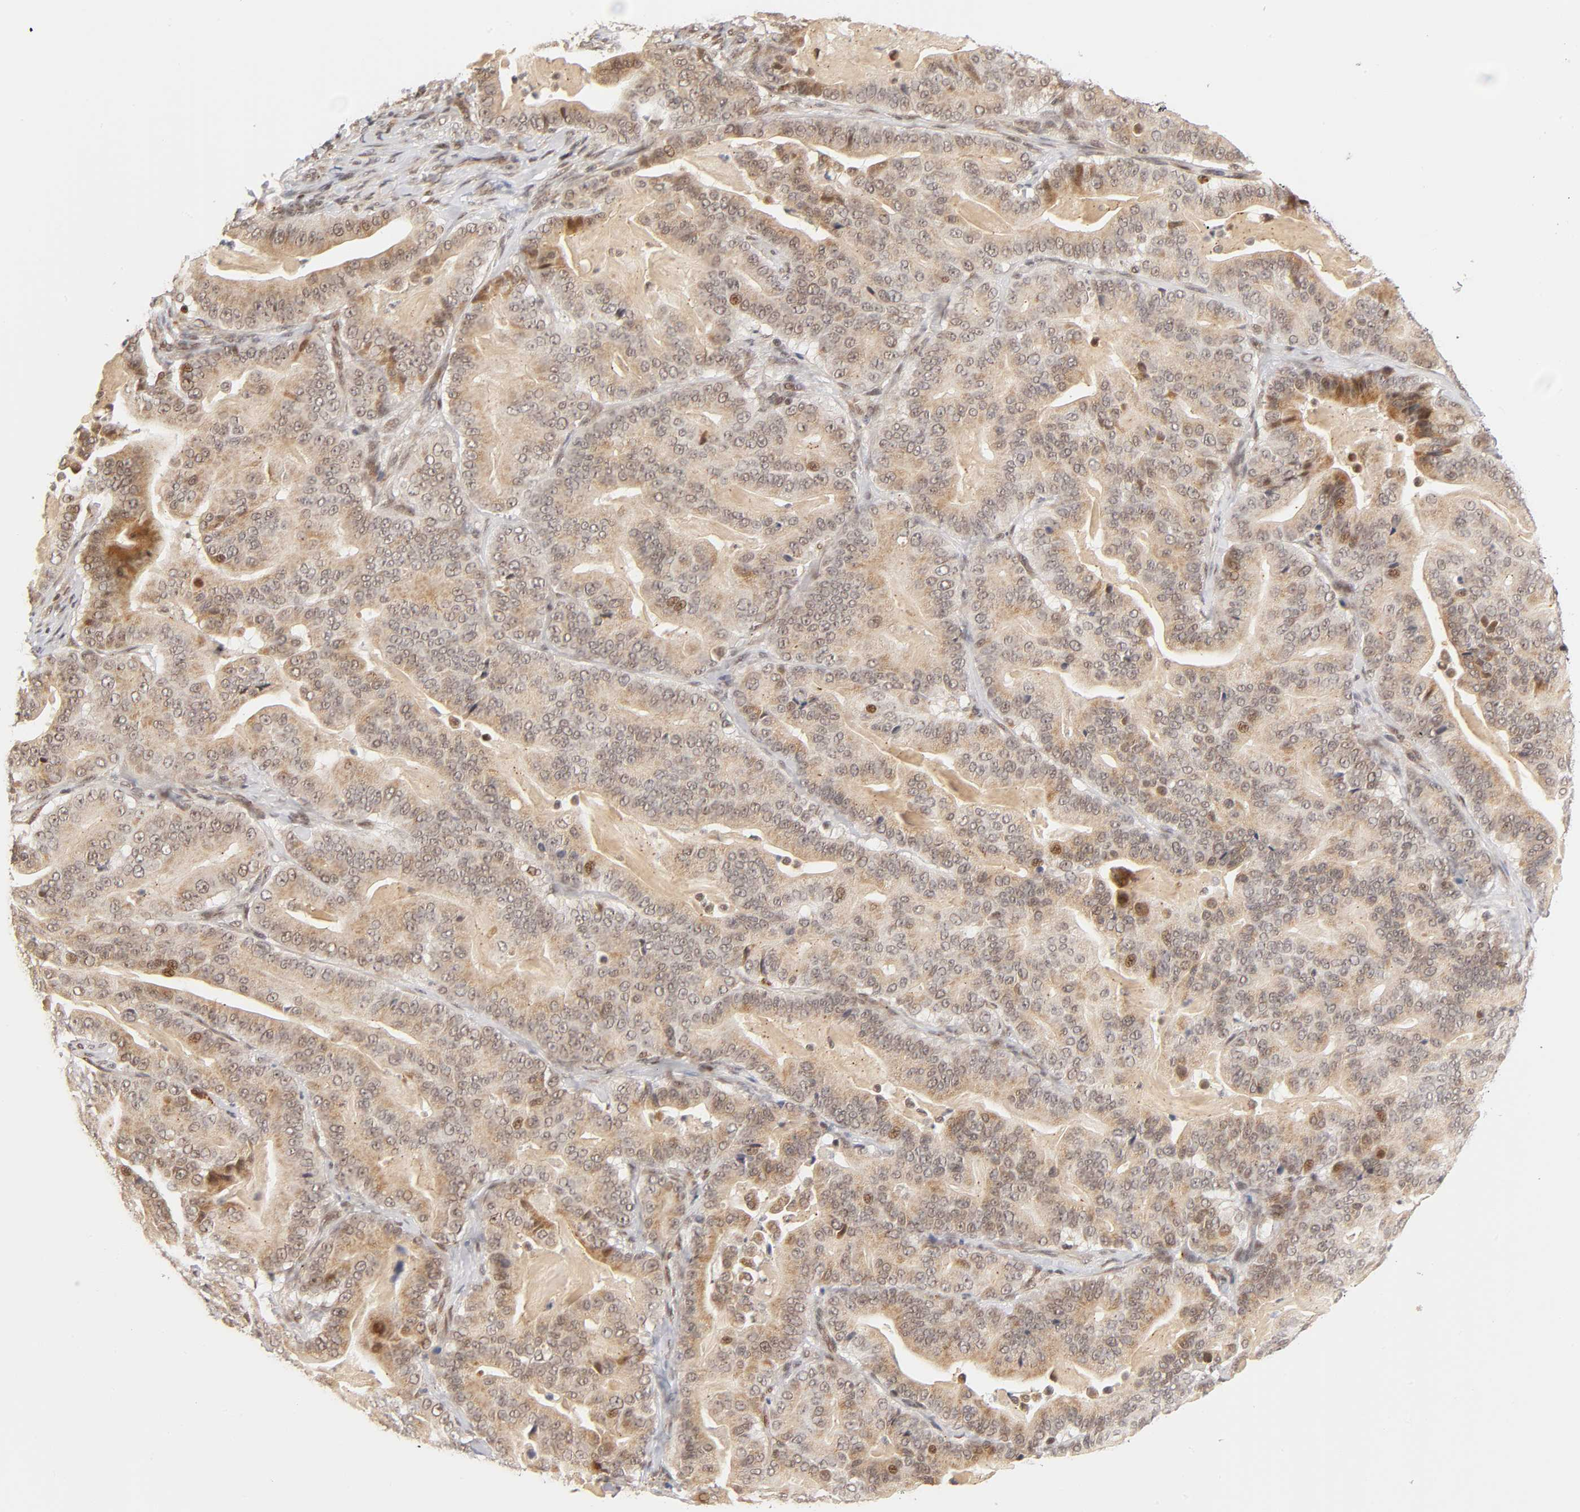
{"staining": {"intensity": "strong", "quantity": "<25%", "location": "cytoplasmic/membranous,nuclear"}, "tissue": "pancreatic cancer", "cell_type": "Tumor cells", "image_type": "cancer", "snomed": [{"axis": "morphology", "description": "Adenocarcinoma, NOS"}, {"axis": "topography", "description": "Pancreas"}], "caption": "Pancreatic adenocarcinoma stained with DAB immunohistochemistry displays medium levels of strong cytoplasmic/membranous and nuclear staining in approximately <25% of tumor cells.", "gene": "TAF10", "patient": {"sex": "male", "age": 63}}